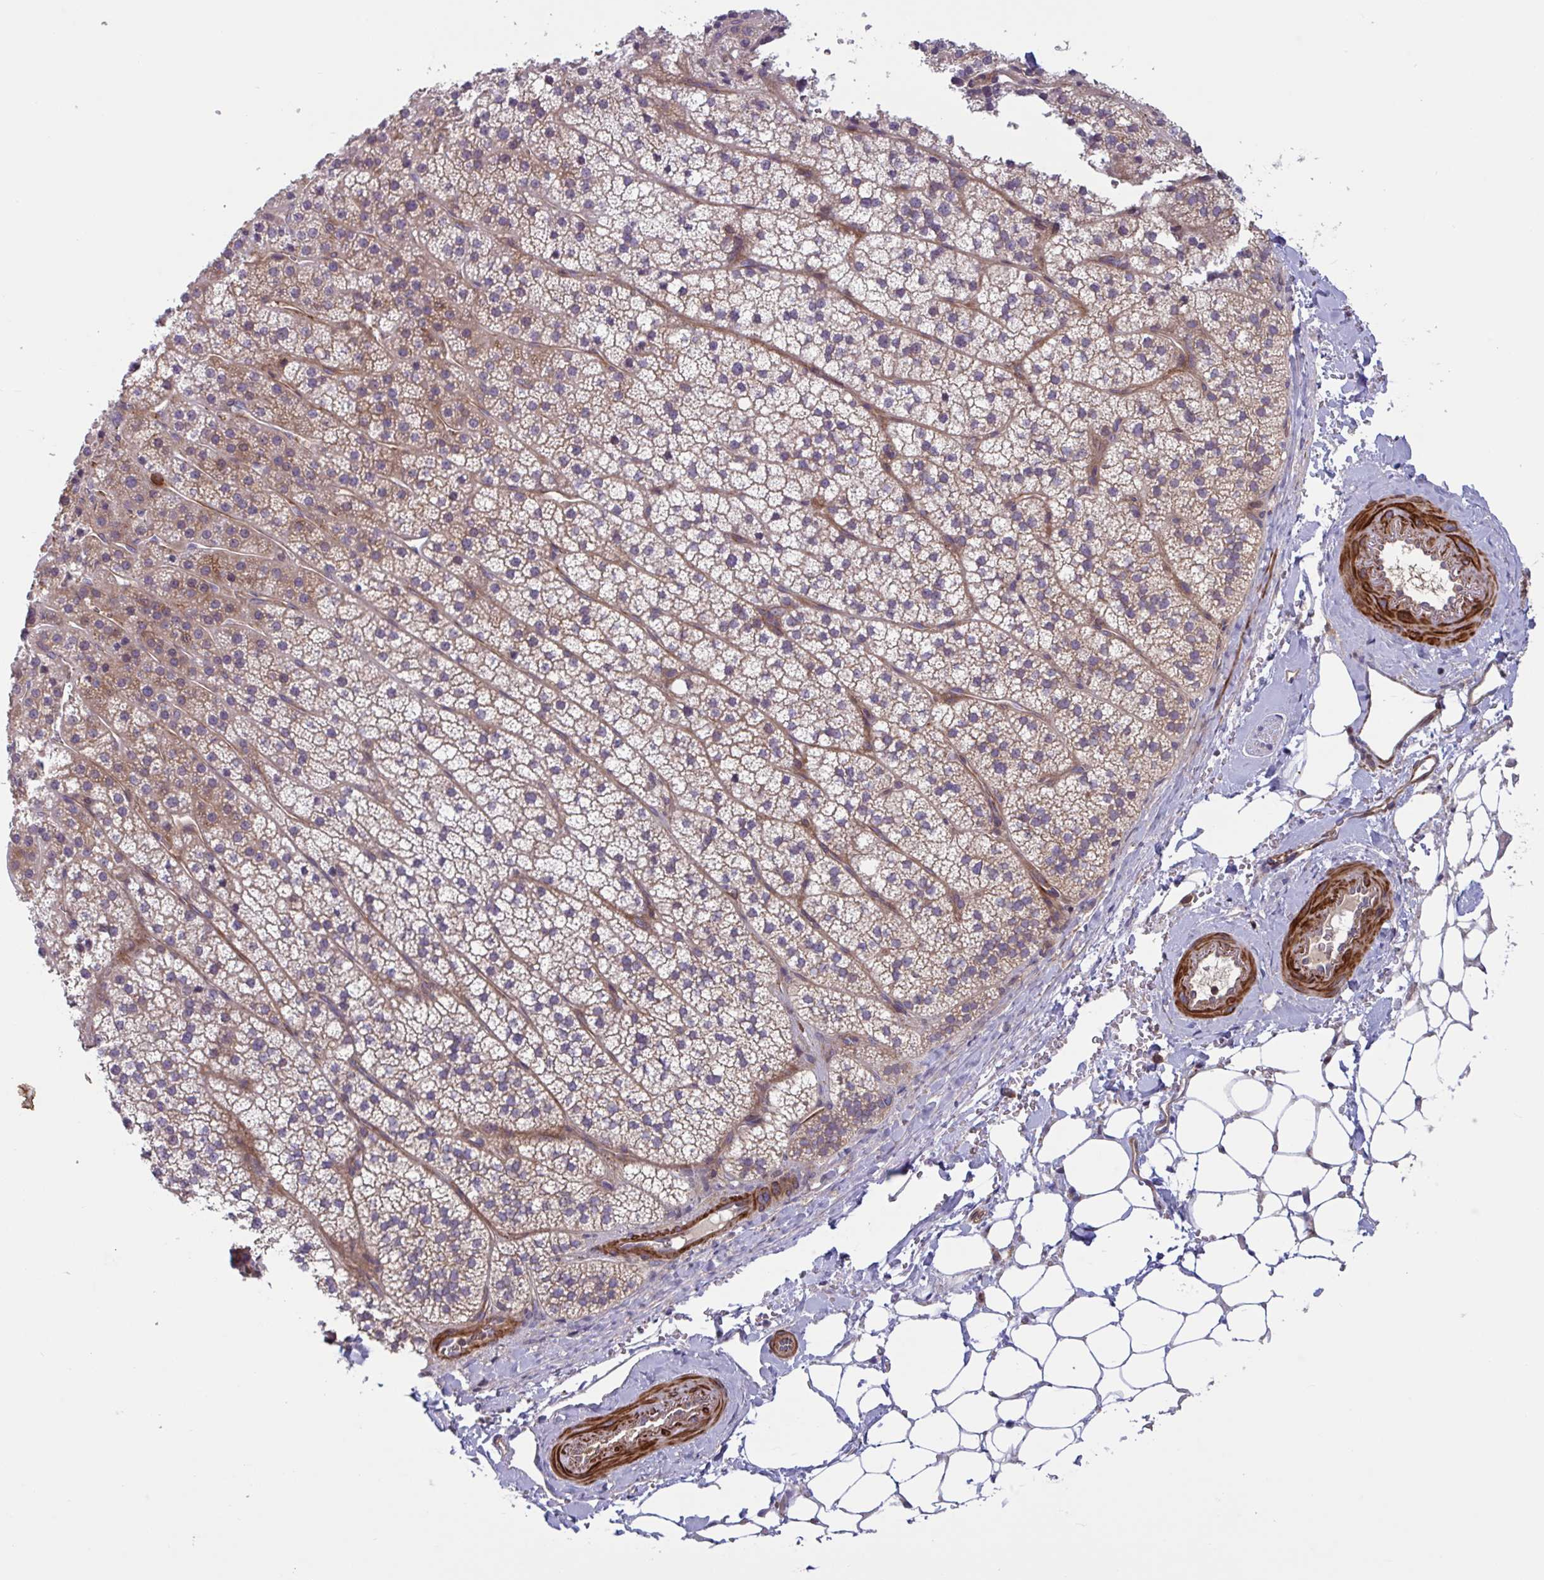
{"staining": {"intensity": "weak", "quantity": "<25%", "location": "cytoplasmic/membranous"}, "tissue": "adrenal gland", "cell_type": "Glandular cells", "image_type": "normal", "snomed": [{"axis": "morphology", "description": "Normal tissue, NOS"}, {"axis": "topography", "description": "Adrenal gland"}], "caption": "High magnification brightfield microscopy of normal adrenal gland stained with DAB (brown) and counterstained with hematoxylin (blue): glandular cells show no significant expression. (DAB IHC with hematoxylin counter stain).", "gene": "TANK", "patient": {"sex": "male", "age": 53}}